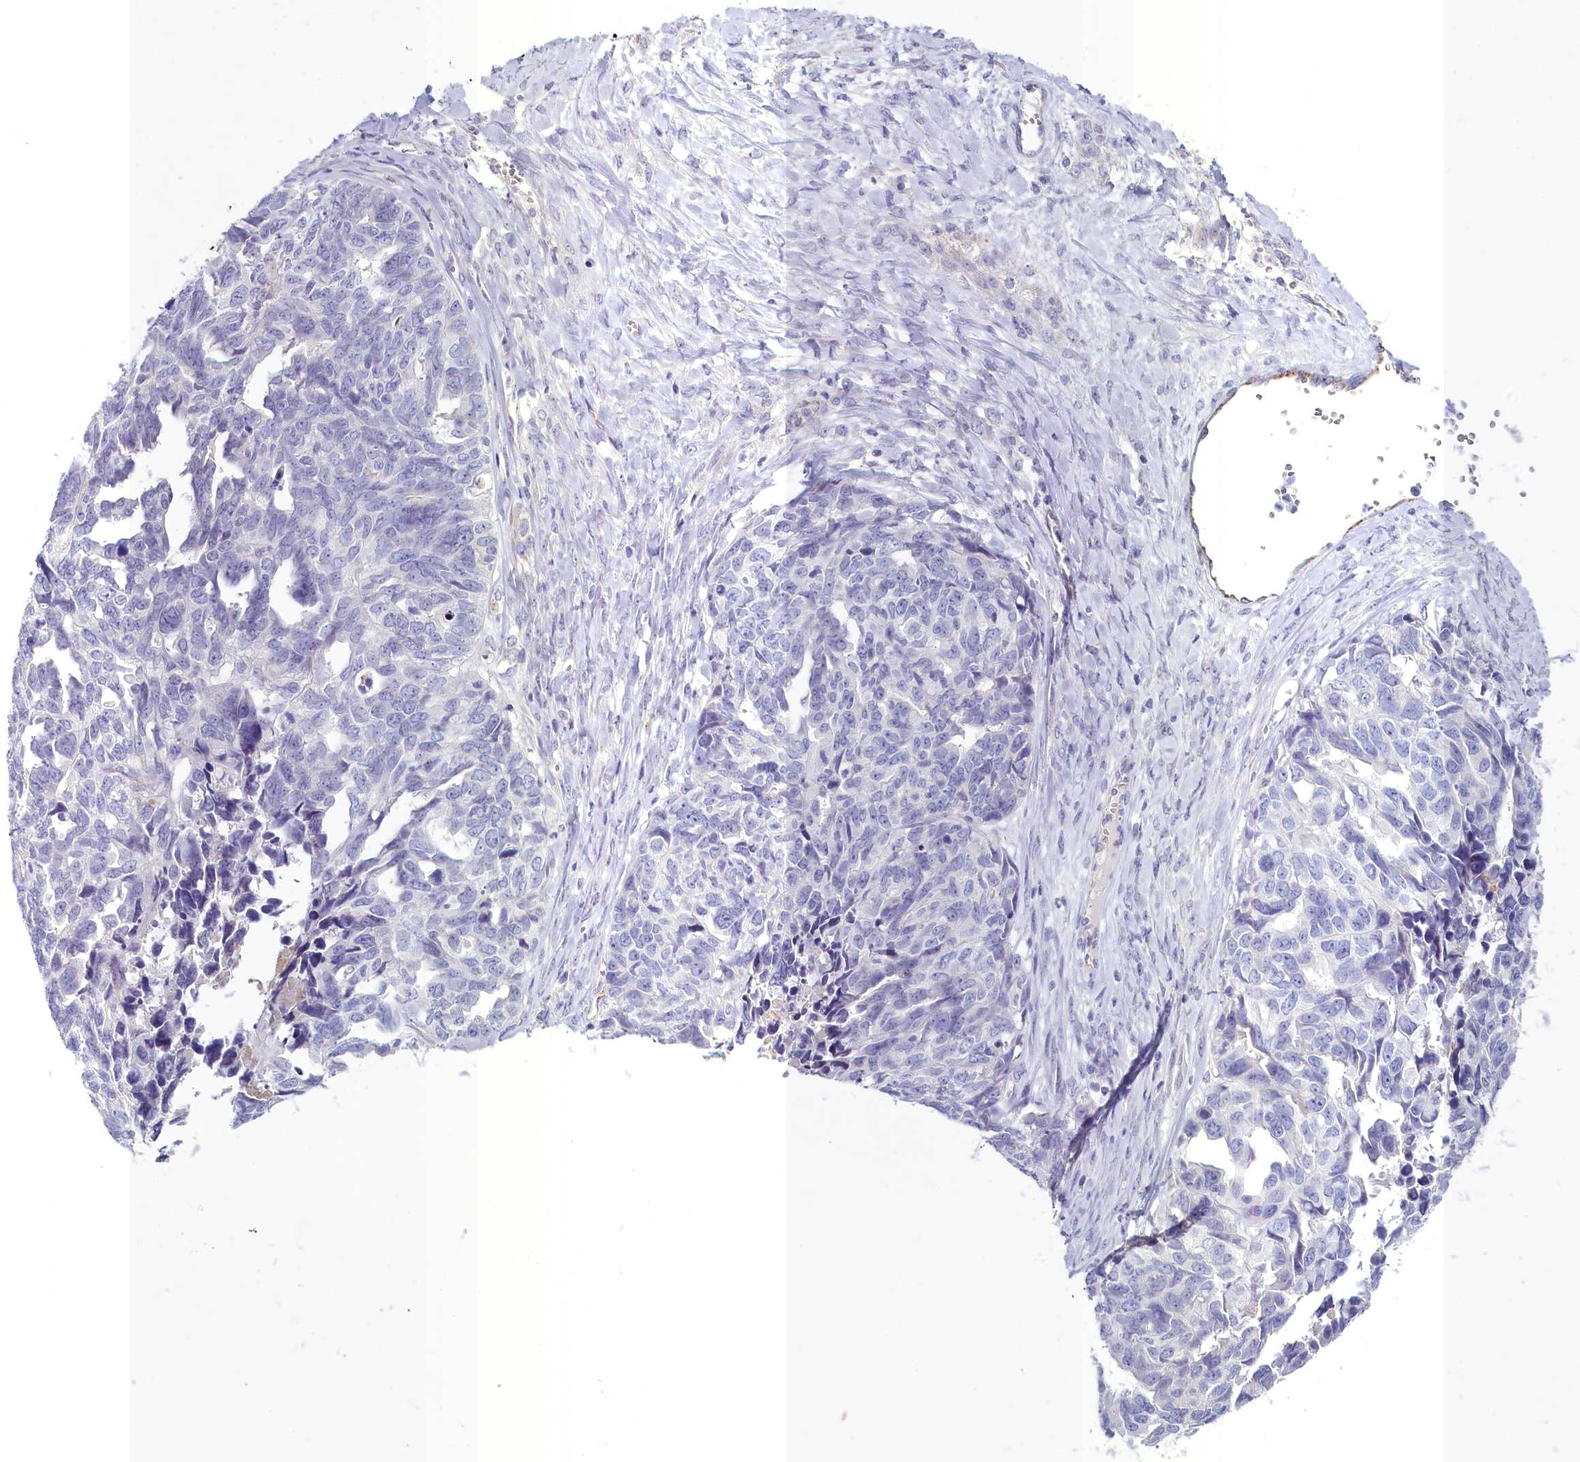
{"staining": {"intensity": "negative", "quantity": "none", "location": "none"}, "tissue": "ovarian cancer", "cell_type": "Tumor cells", "image_type": "cancer", "snomed": [{"axis": "morphology", "description": "Cystadenocarcinoma, serous, NOS"}, {"axis": "topography", "description": "Ovary"}], "caption": "DAB (3,3'-diaminobenzidine) immunohistochemical staining of human ovarian cancer demonstrates no significant staining in tumor cells. Brightfield microscopy of immunohistochemistry (IHC) stained with DAB (brown) and hematoxylin (blue), captured at high magnification.", "gene": "INSC", "patient": {"sex": "female", "age": 79}}